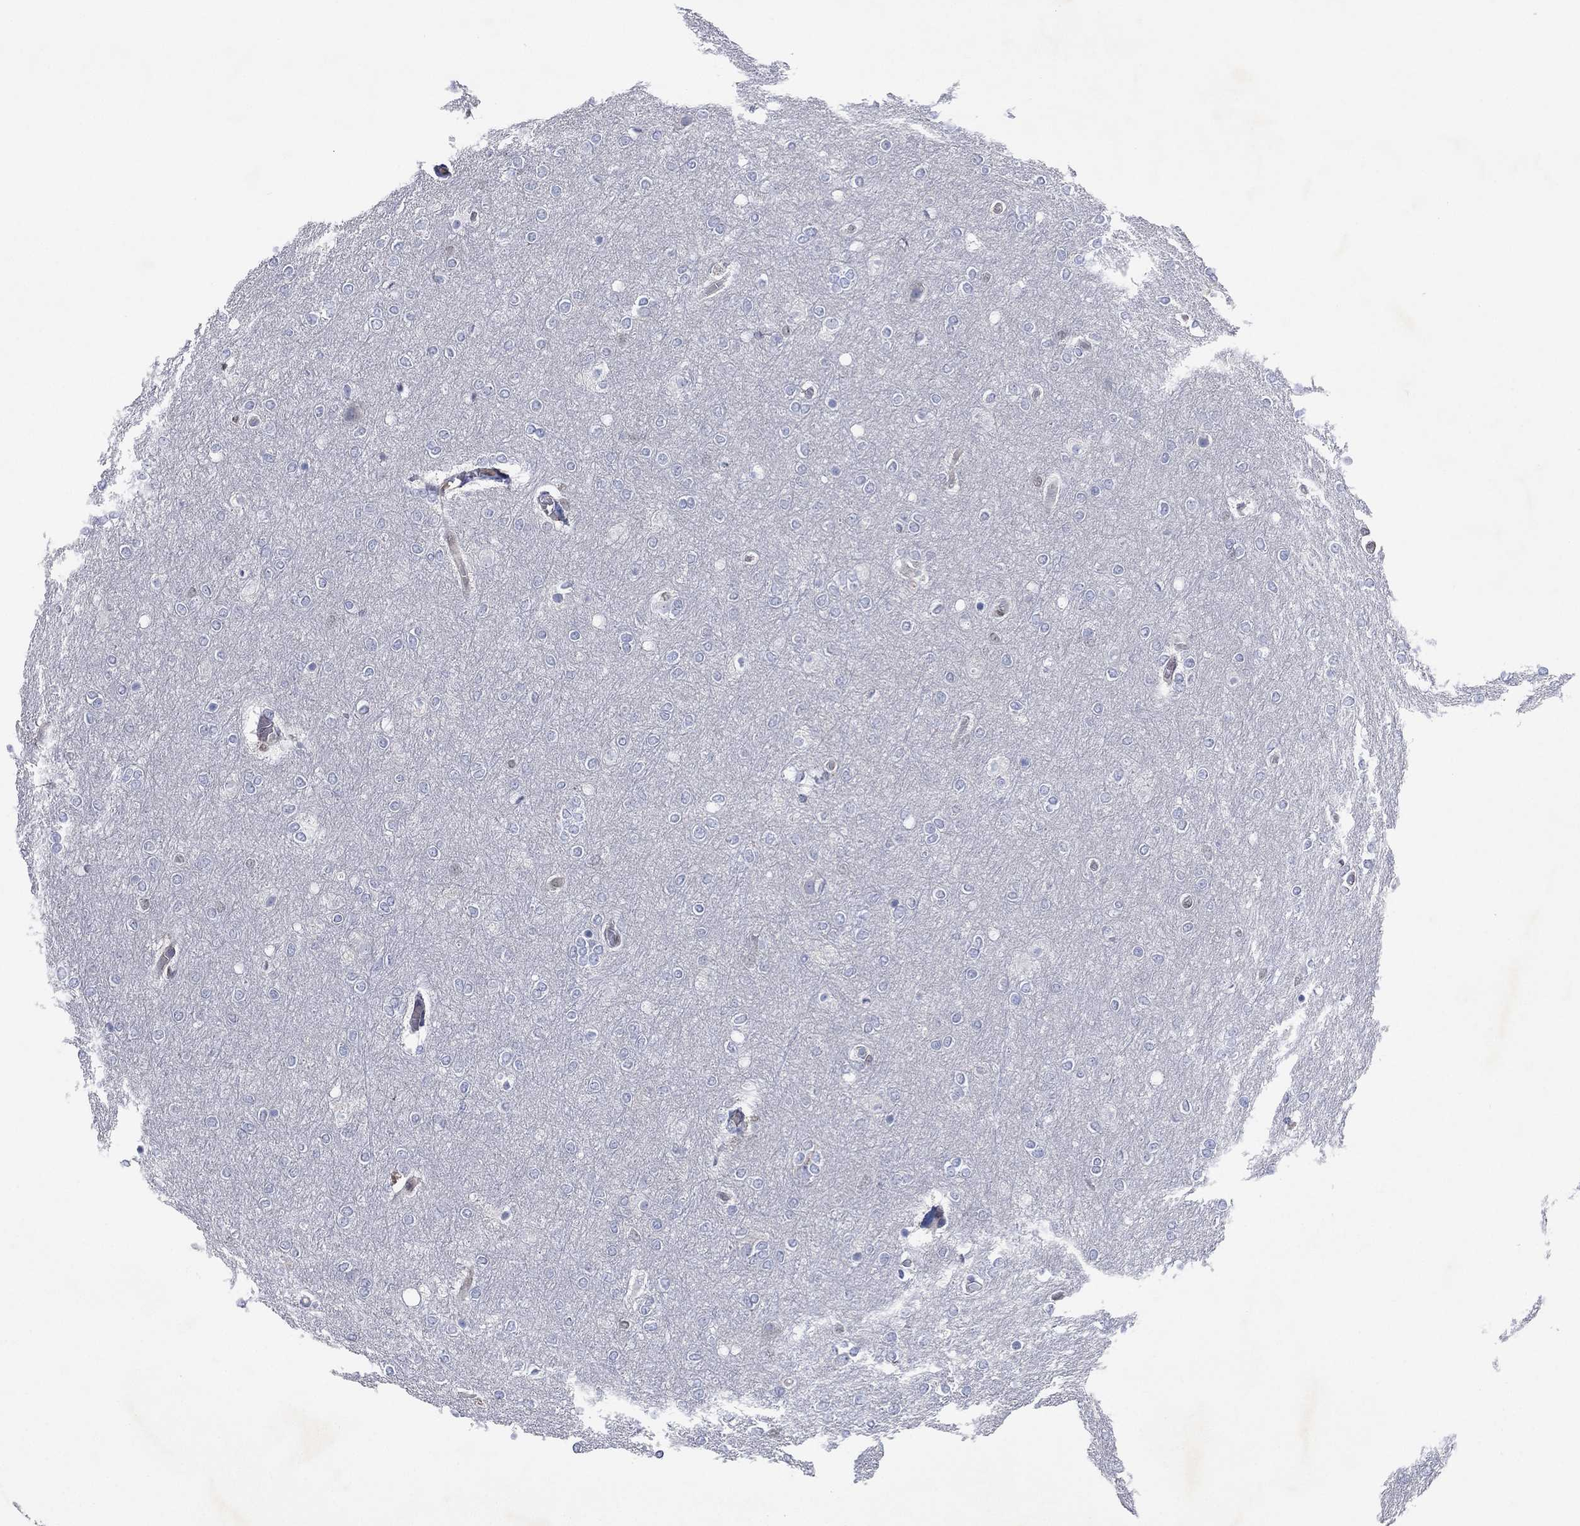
{"staining": {"intensity": "negative", "quantity": "none", "location": "none"}, "tissue": "glioma", "cell_type": "Tumor cells", "image_type": "cancer", "snomed": [{"axis": "morphology", "description": "Glioma, malignant, High grade"}, {"axis": "topography", "description": "Brain"}], "caption": "This is an immunohistochemistry histopathology image of glioma. There is no expression in tumor cells.", "gene": "FLI1", "patient": {"sex": "female", "age": 61}}